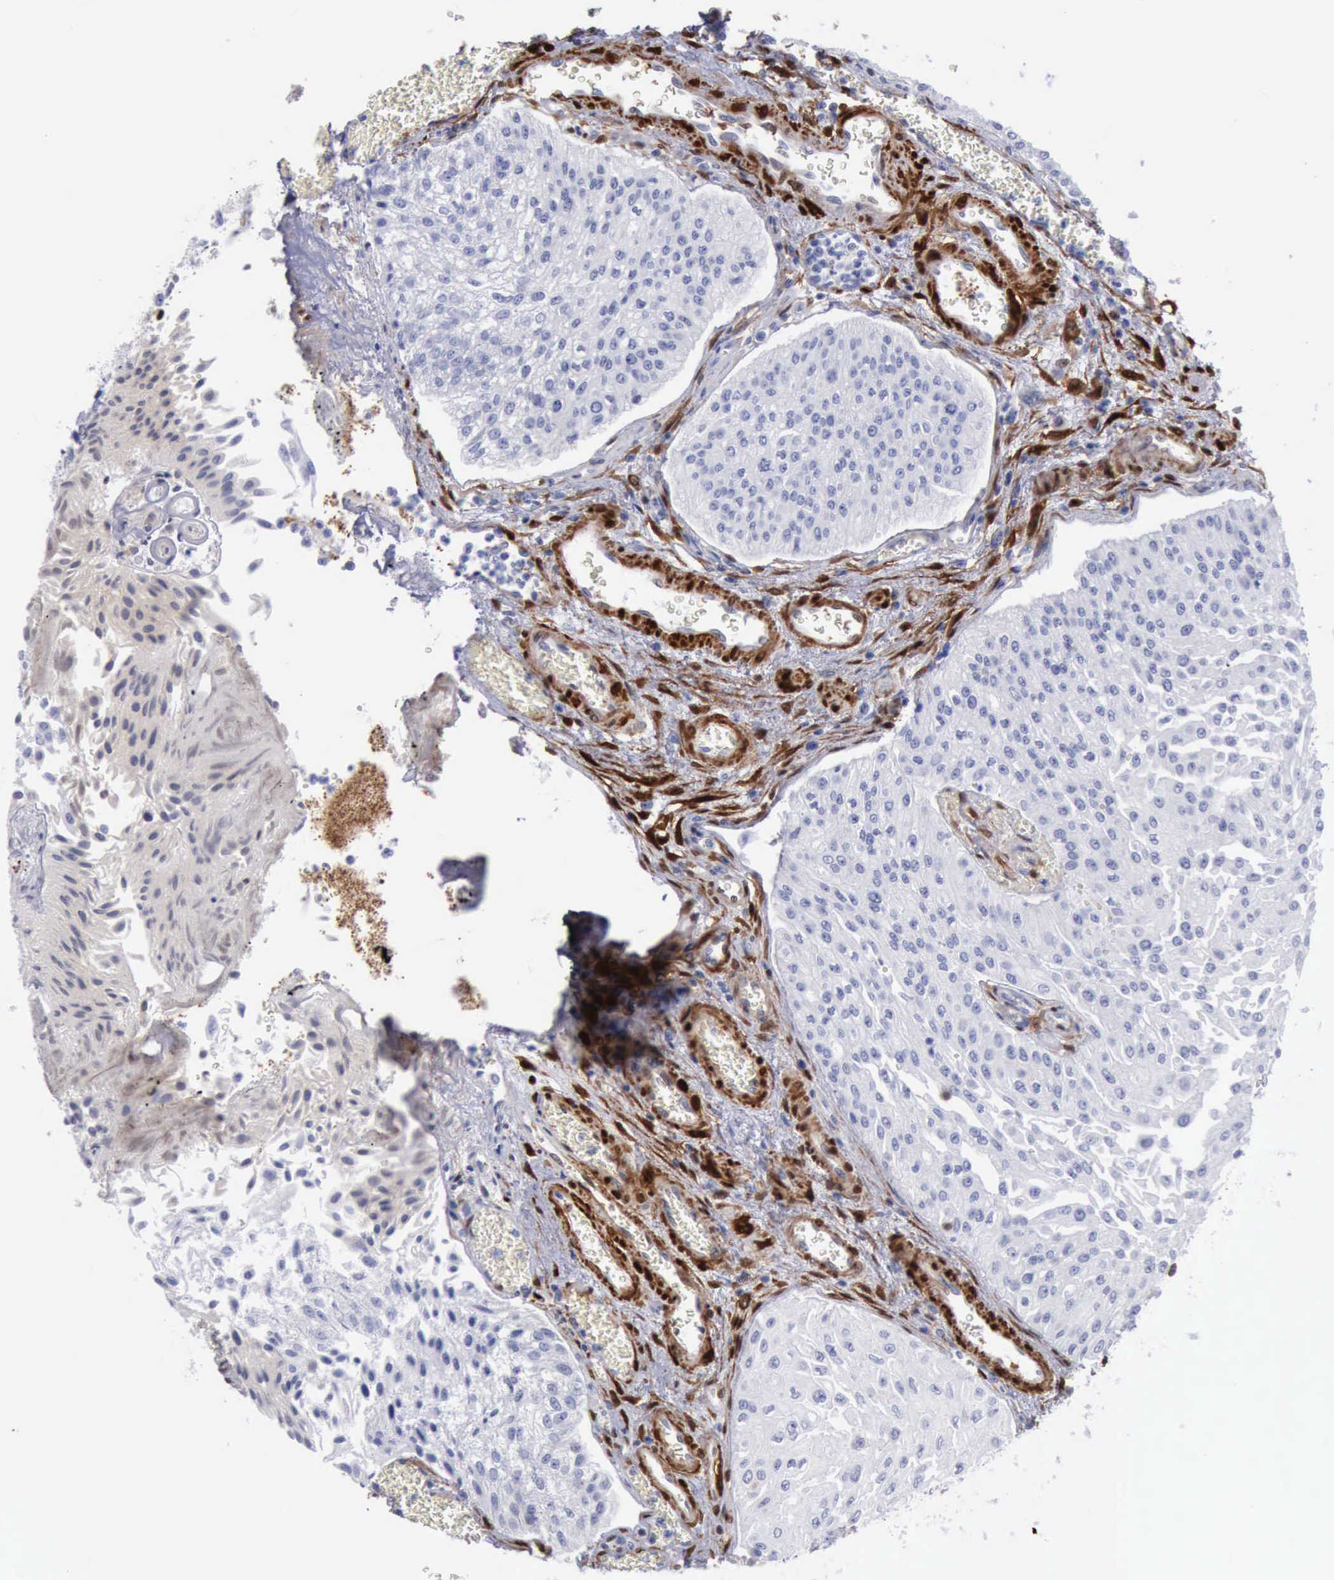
{"staining": {"intensity": "negative", "quantity": "none", "location": "none"}, "tissue": "urothelial cancer", "cell_type": "Tumor cells", "image_type": "cancer", "snomed": [{"axis": "morphology", "description": "Urothelial carcinoma, Low grade"}, {"axis": "topography", "description": "Urinary bladder"}], "caption": "A high-resolution micrograph shows immunohistochemistry (IHC) staining of urothelial carcinoma (low-grade), which demonstrates no significant expression in tumor cells.", "gene": "FHL1", "patient": {"sex": "male", "age": 86}}